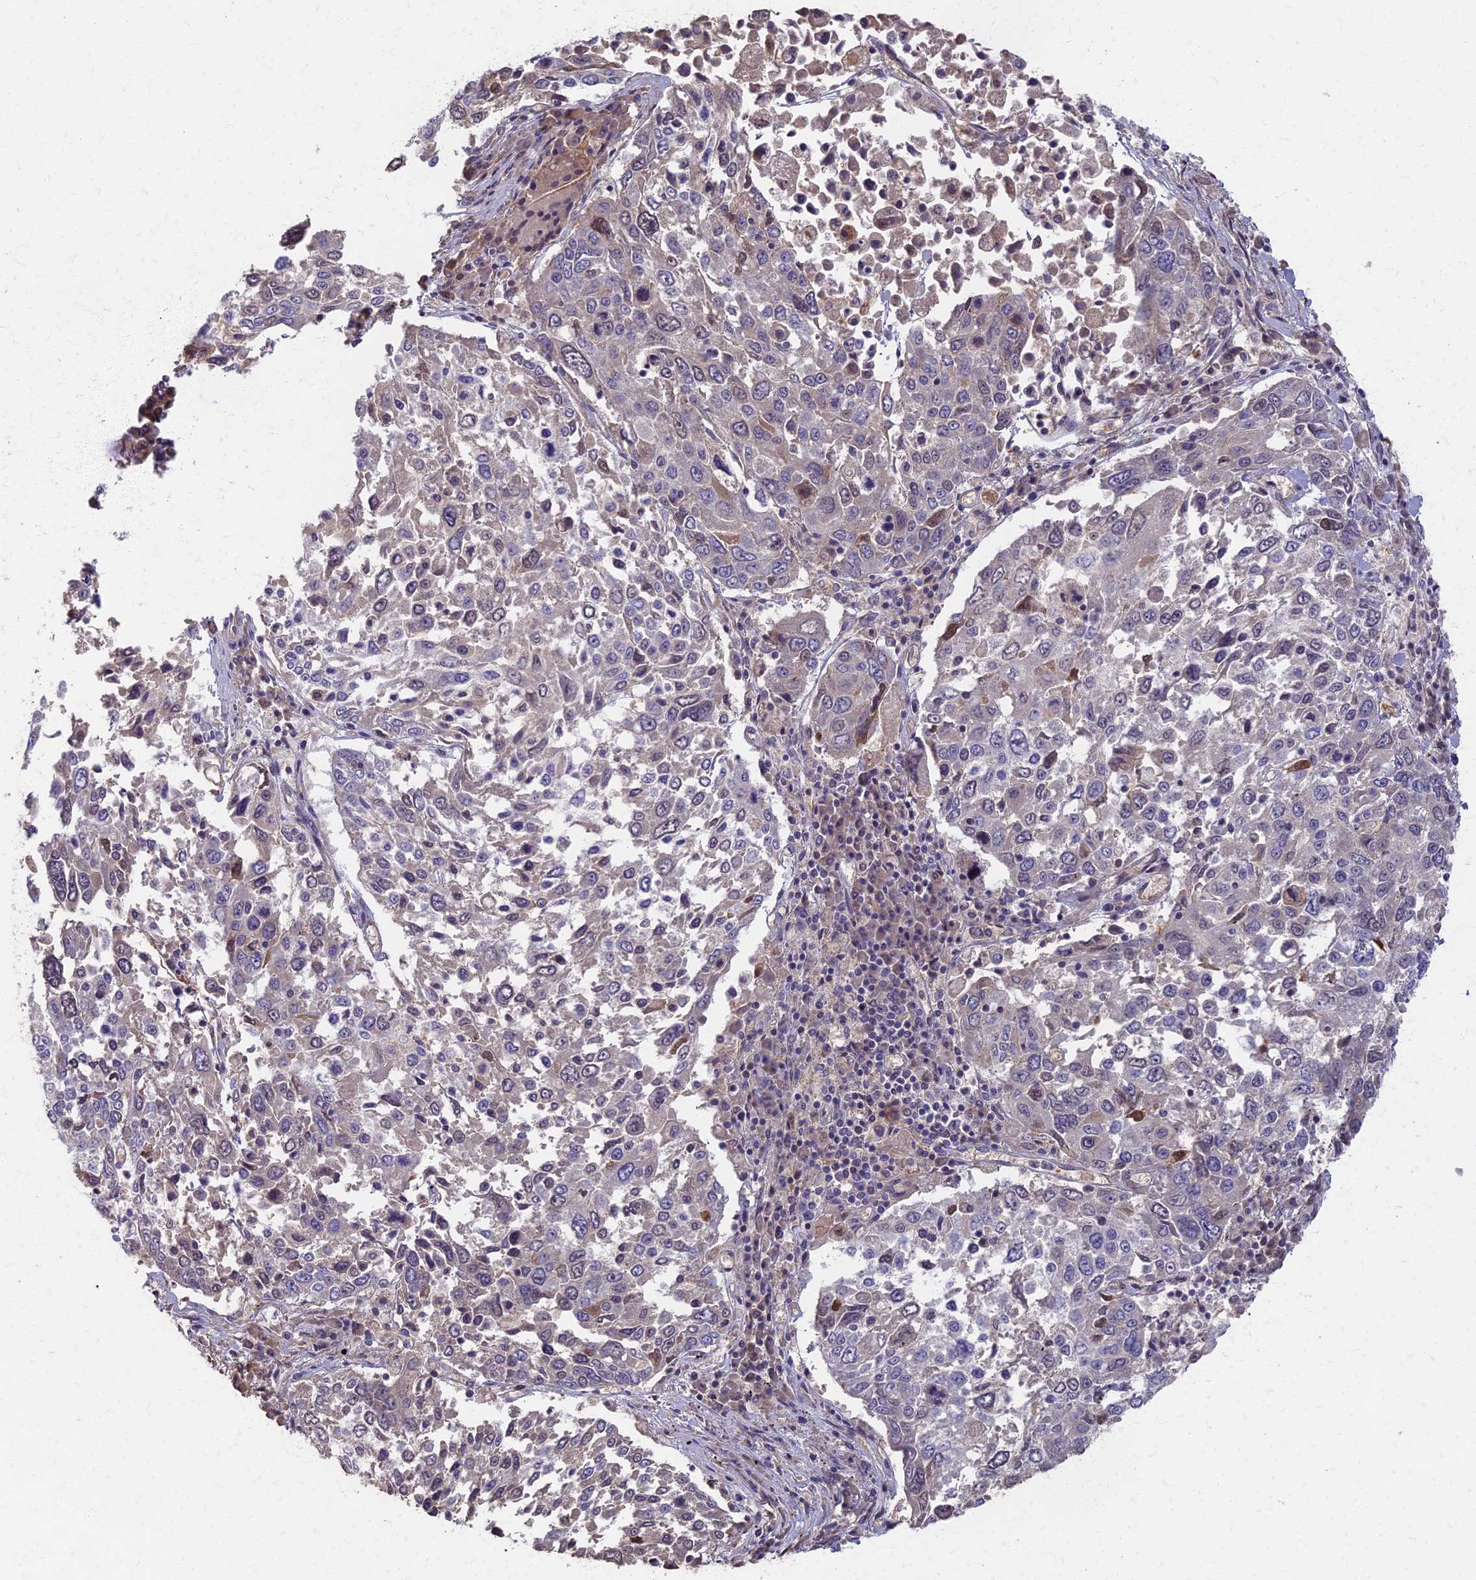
{"staining": {"intensity": "negative", "quantity": "none", "location": "none"}, "tissue": "lung cancer", "cell_type": "Tumor cells", "image_type": "cancer", "snomed": [{"axis": "morphology", "description": "Squamous cell carcinoma, NOS"}, {"axis": "topography", "description": "Lung"}], "caption": "Immunohistochemical staining of human lung cancer shows no significant staining in tumor cells. (Brightfield microscopy of DAB immunohistochemistry (IHC) at high magnification).", "gene": "AP4E1", "patient": {"sex": "male", "age": 65}}